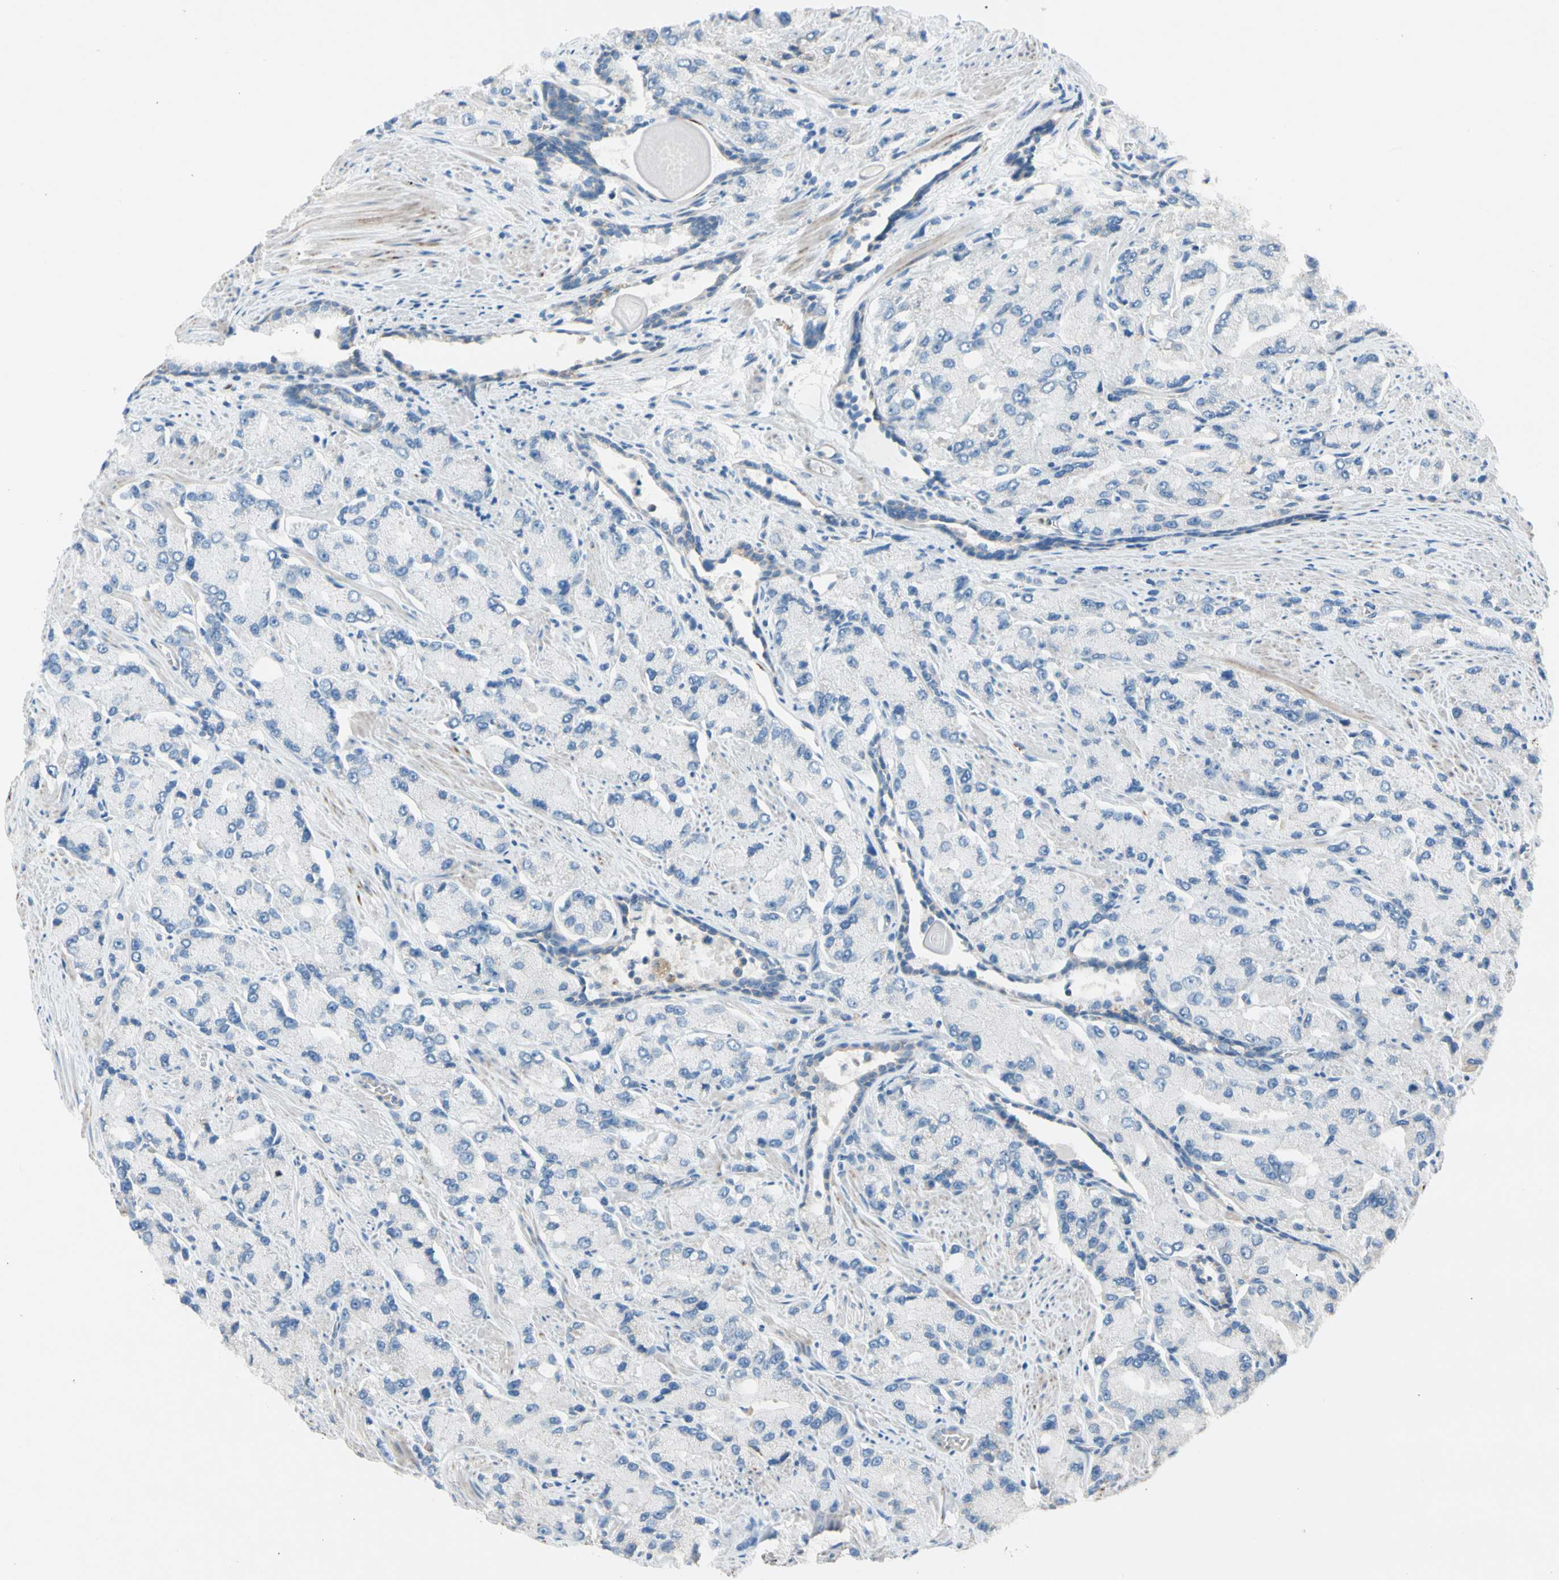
{"staining": {"intensity": "weak", "quantity": "25%-75%", "location": "cytoplasmic/membranous"}, "tissue": "prostate cancer", "cell_type": "Tumor cells", "image_type": "cancer", "snomed": [{"axis": "morphology", "description": "Adenocarcinoma, High grade"}, {"axis": "topography", "description": "Prostate"}], "caption": "High-grade adenocarcinoma (prostate) stained for a protein shows weak cytoplasmic/membranous positivity in tumor cells. The protein is shown in brown color, while the nuclei are stained blue.", "gene": "LY6G6F", "patient": {"sex": "male", "age": 58}}